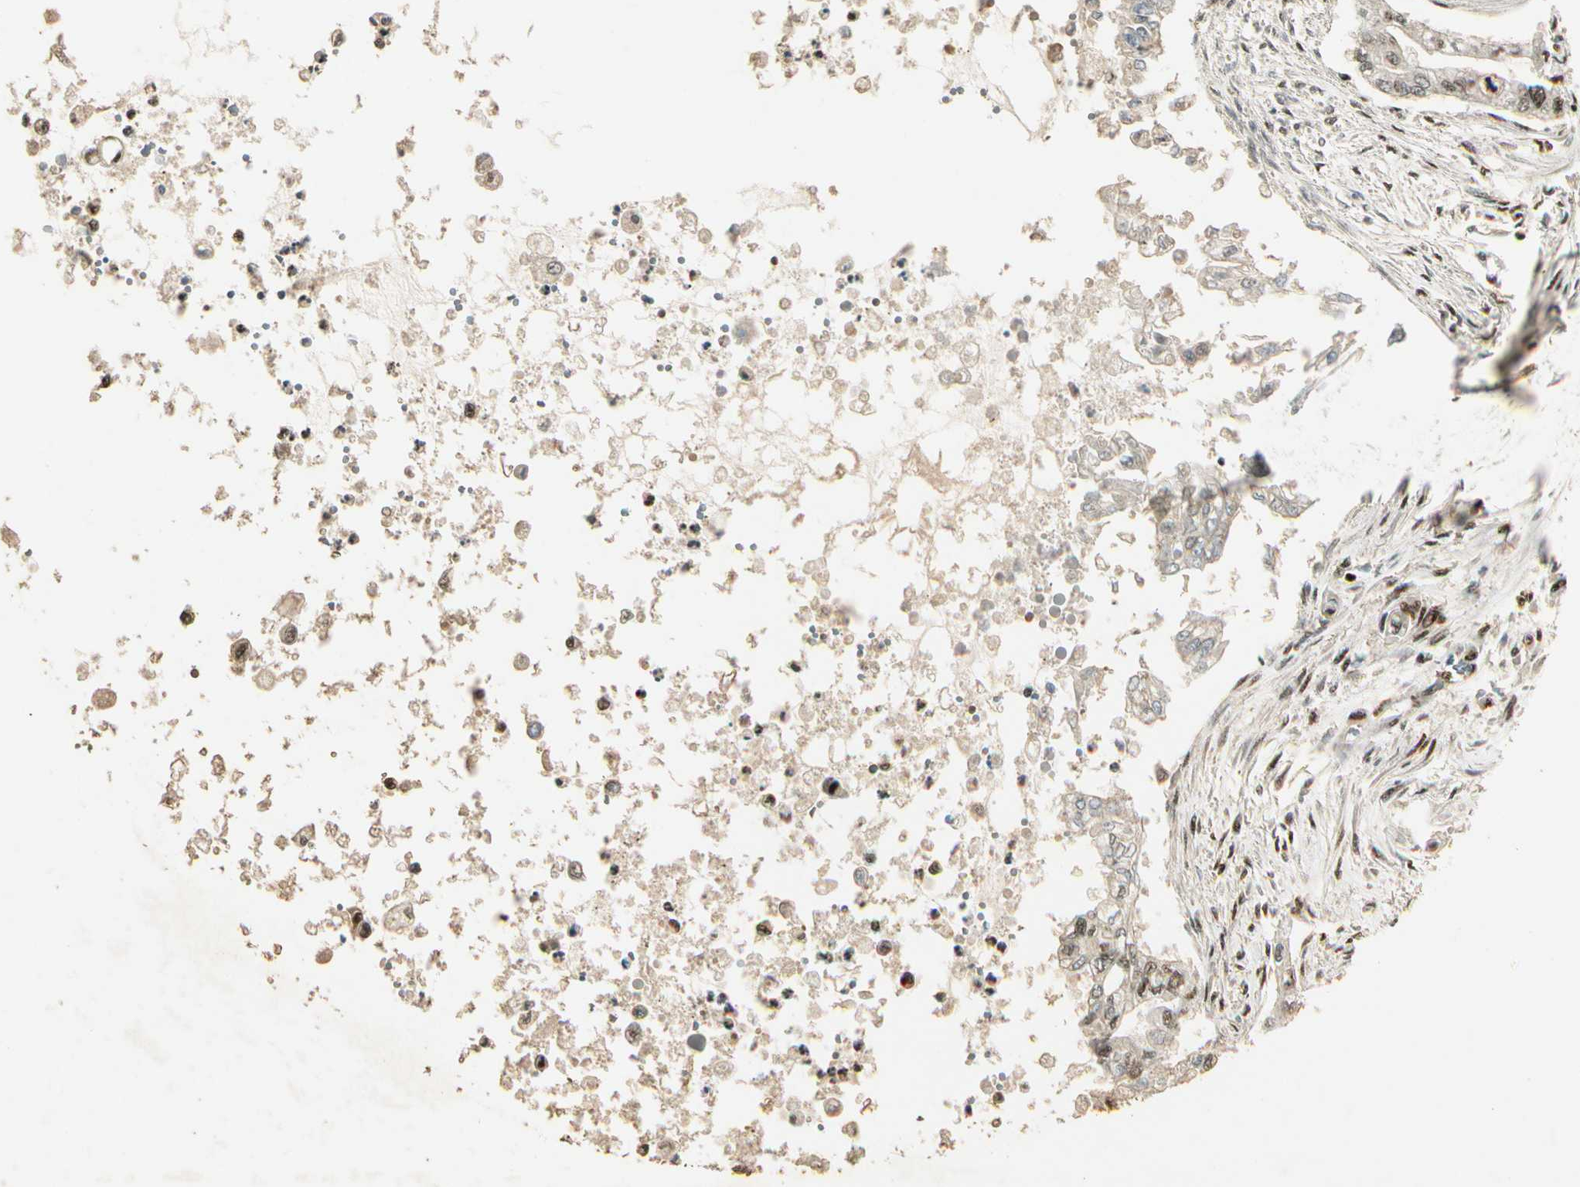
{"staining": {"intensity": "moderate", "quantity": ">75%", "location": "nuclear"}, "tissue": "pancreatic cancer", "cell_type": "Tumor cells", "image_type": "cancer", "snomed": [{"axis": "morphology", "description": "Normal tissue, NOS"}, {"axis": "topography", "description": "Pancreas"}], "caption": "The photomicrograph exhibits staining of pancreatic cancer, revealing moderate nuclear protein positivity (brown color) within tumor cells.", "gene": "RBM25", "patient": {"sex": "male", "age": 42}}